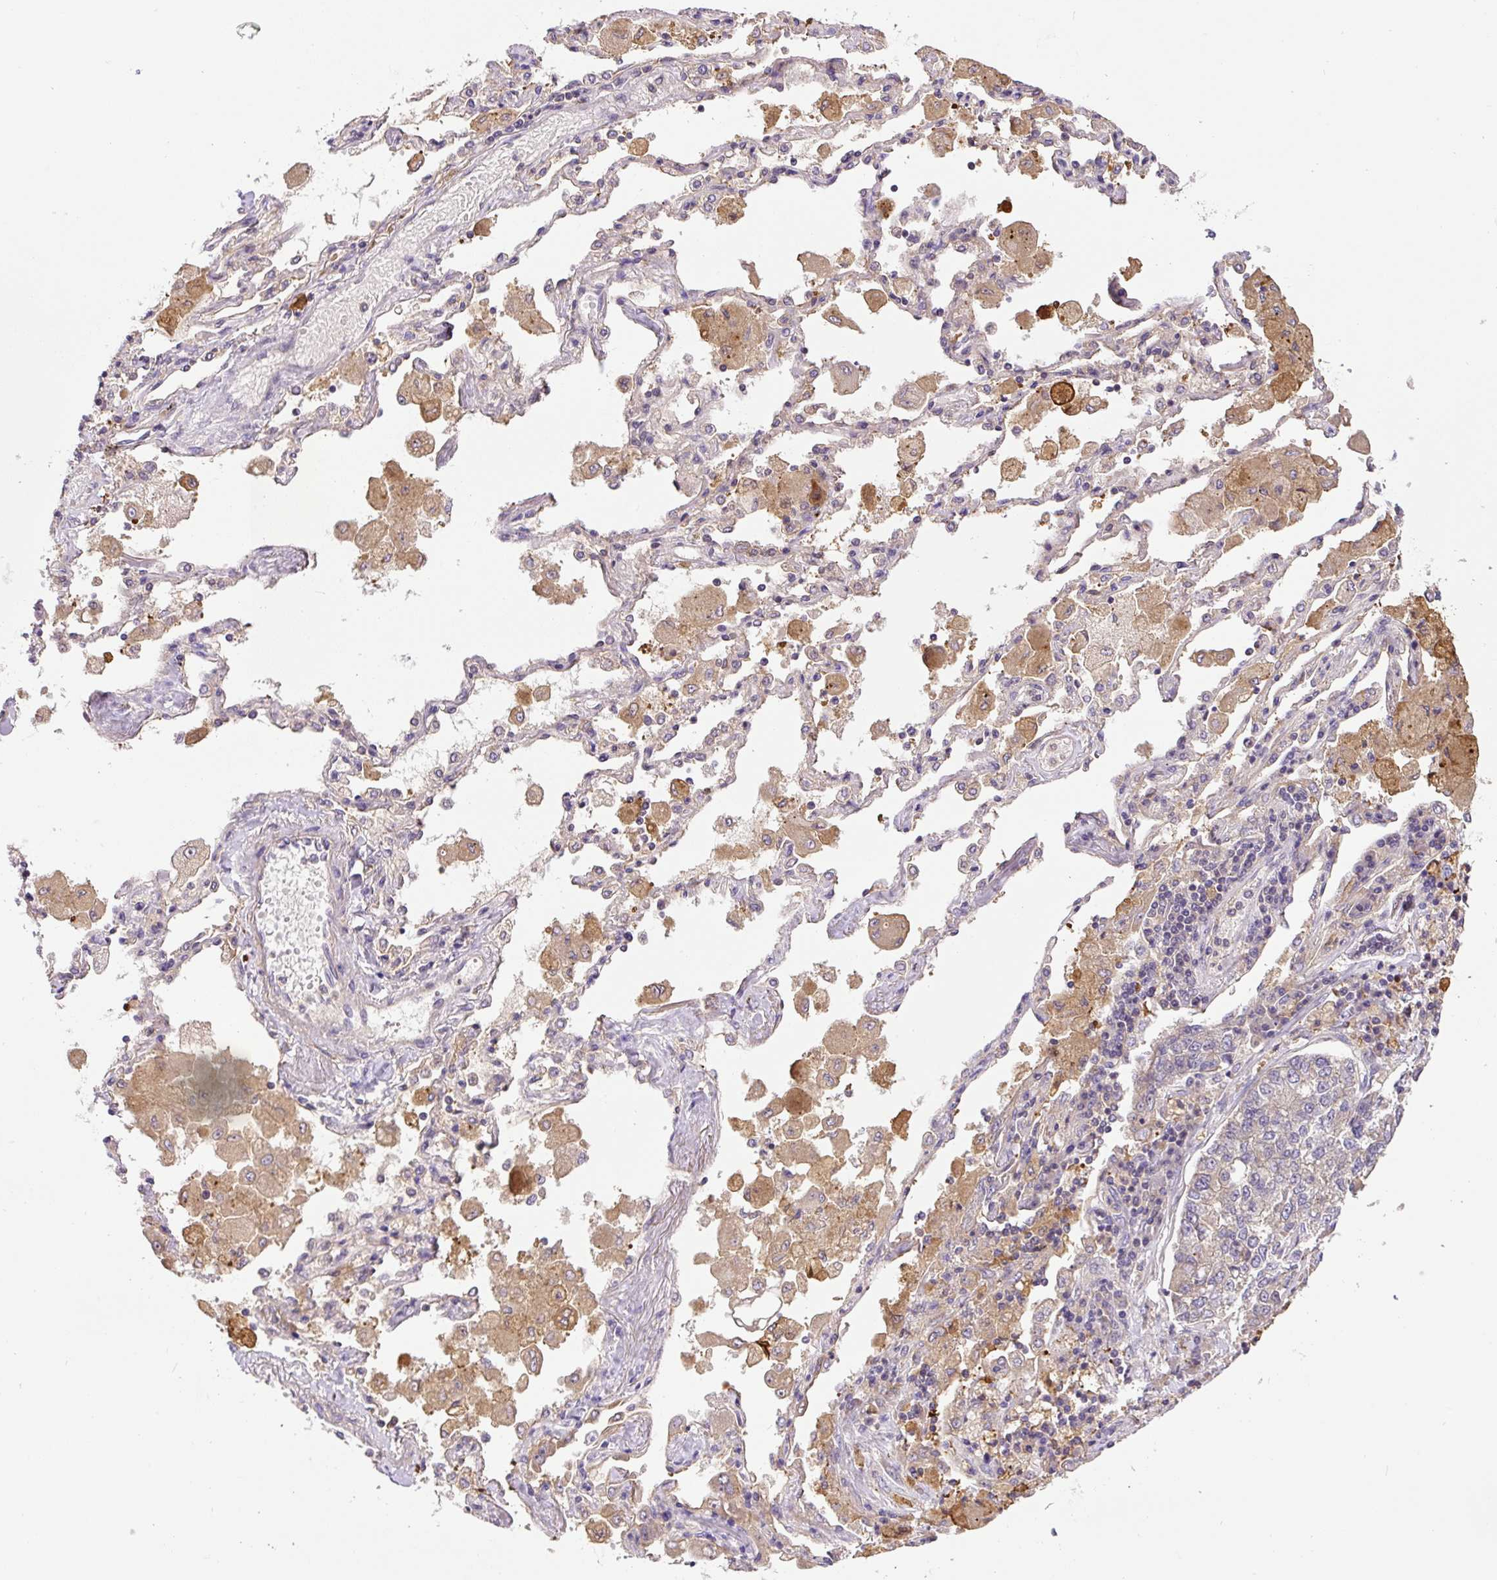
{"staining": {"intensity": "negative", "quantity": "none", "location": "none"}, "tissue": "lung cancer", "cell_type": "Tumor cells", "image_type": "cancer", "snomed": [{"axis": "morphology", "description": "Adenocarcinoma, NOS"}, {"axis": "topography", "description": "Lung"}], "caption": "There is no significant staining in tumor cells of lung adenocarcinoma.", "gene": "CCDC28A", "patient": {"sex": "male", "age": 49}}